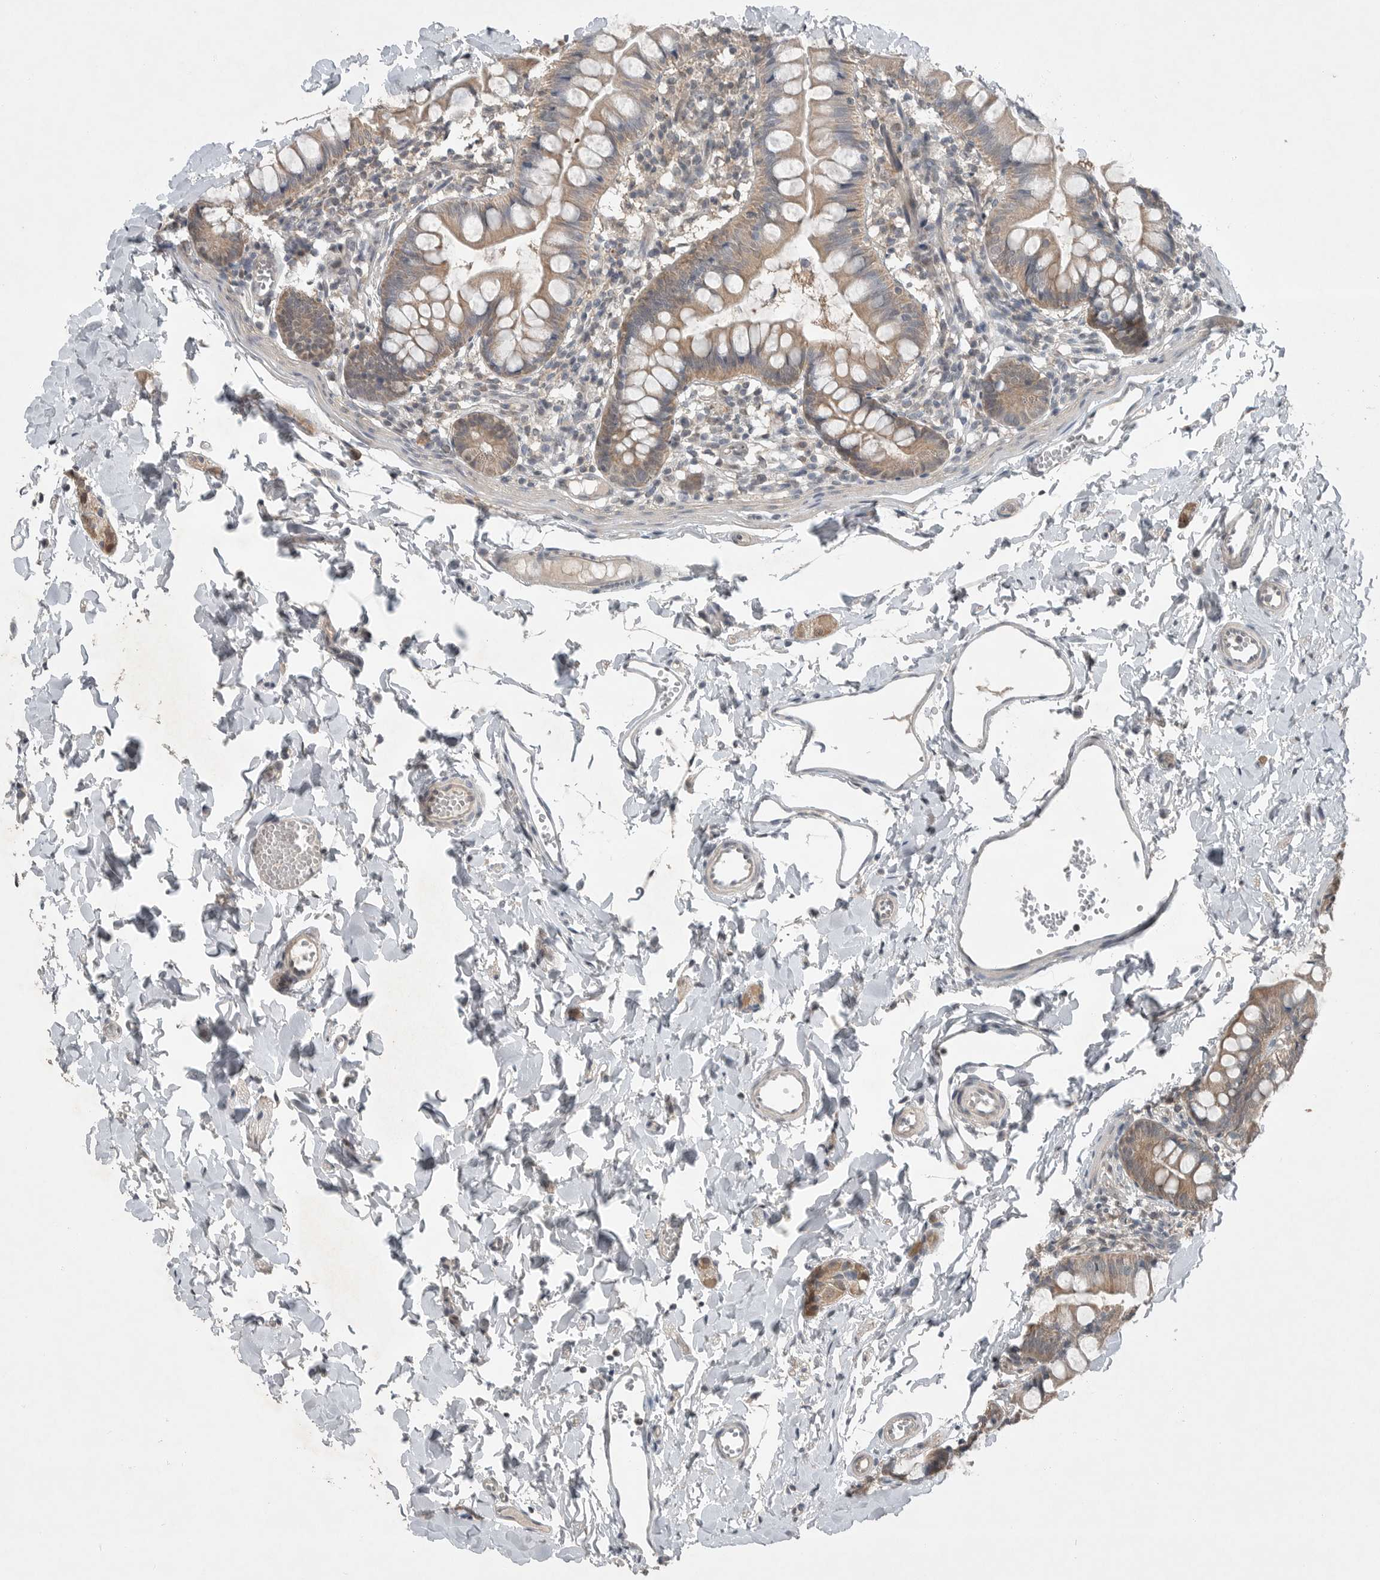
{"staining": {"intensity": "weak", "quantity": ">75%", "location": "cytoplasmic/membranous"}, "tissue": "small intestine", "cell_type": "Glandular cells", "image_type": "normal", "snomed": [{"axis": "morphology", "description": "Normal tissue, NOS"}, {"axis": "topography", "description": "Small intestine"}], "caption": "A micrograph showing weak cytoplasmic/membranous positivity in approximately >75% of glandular cells in normal small intestine, as visualized by brown immunohistochemical staining.", "gene": "MFAP3L", "patient": {"sex": "male", "age": 7}}